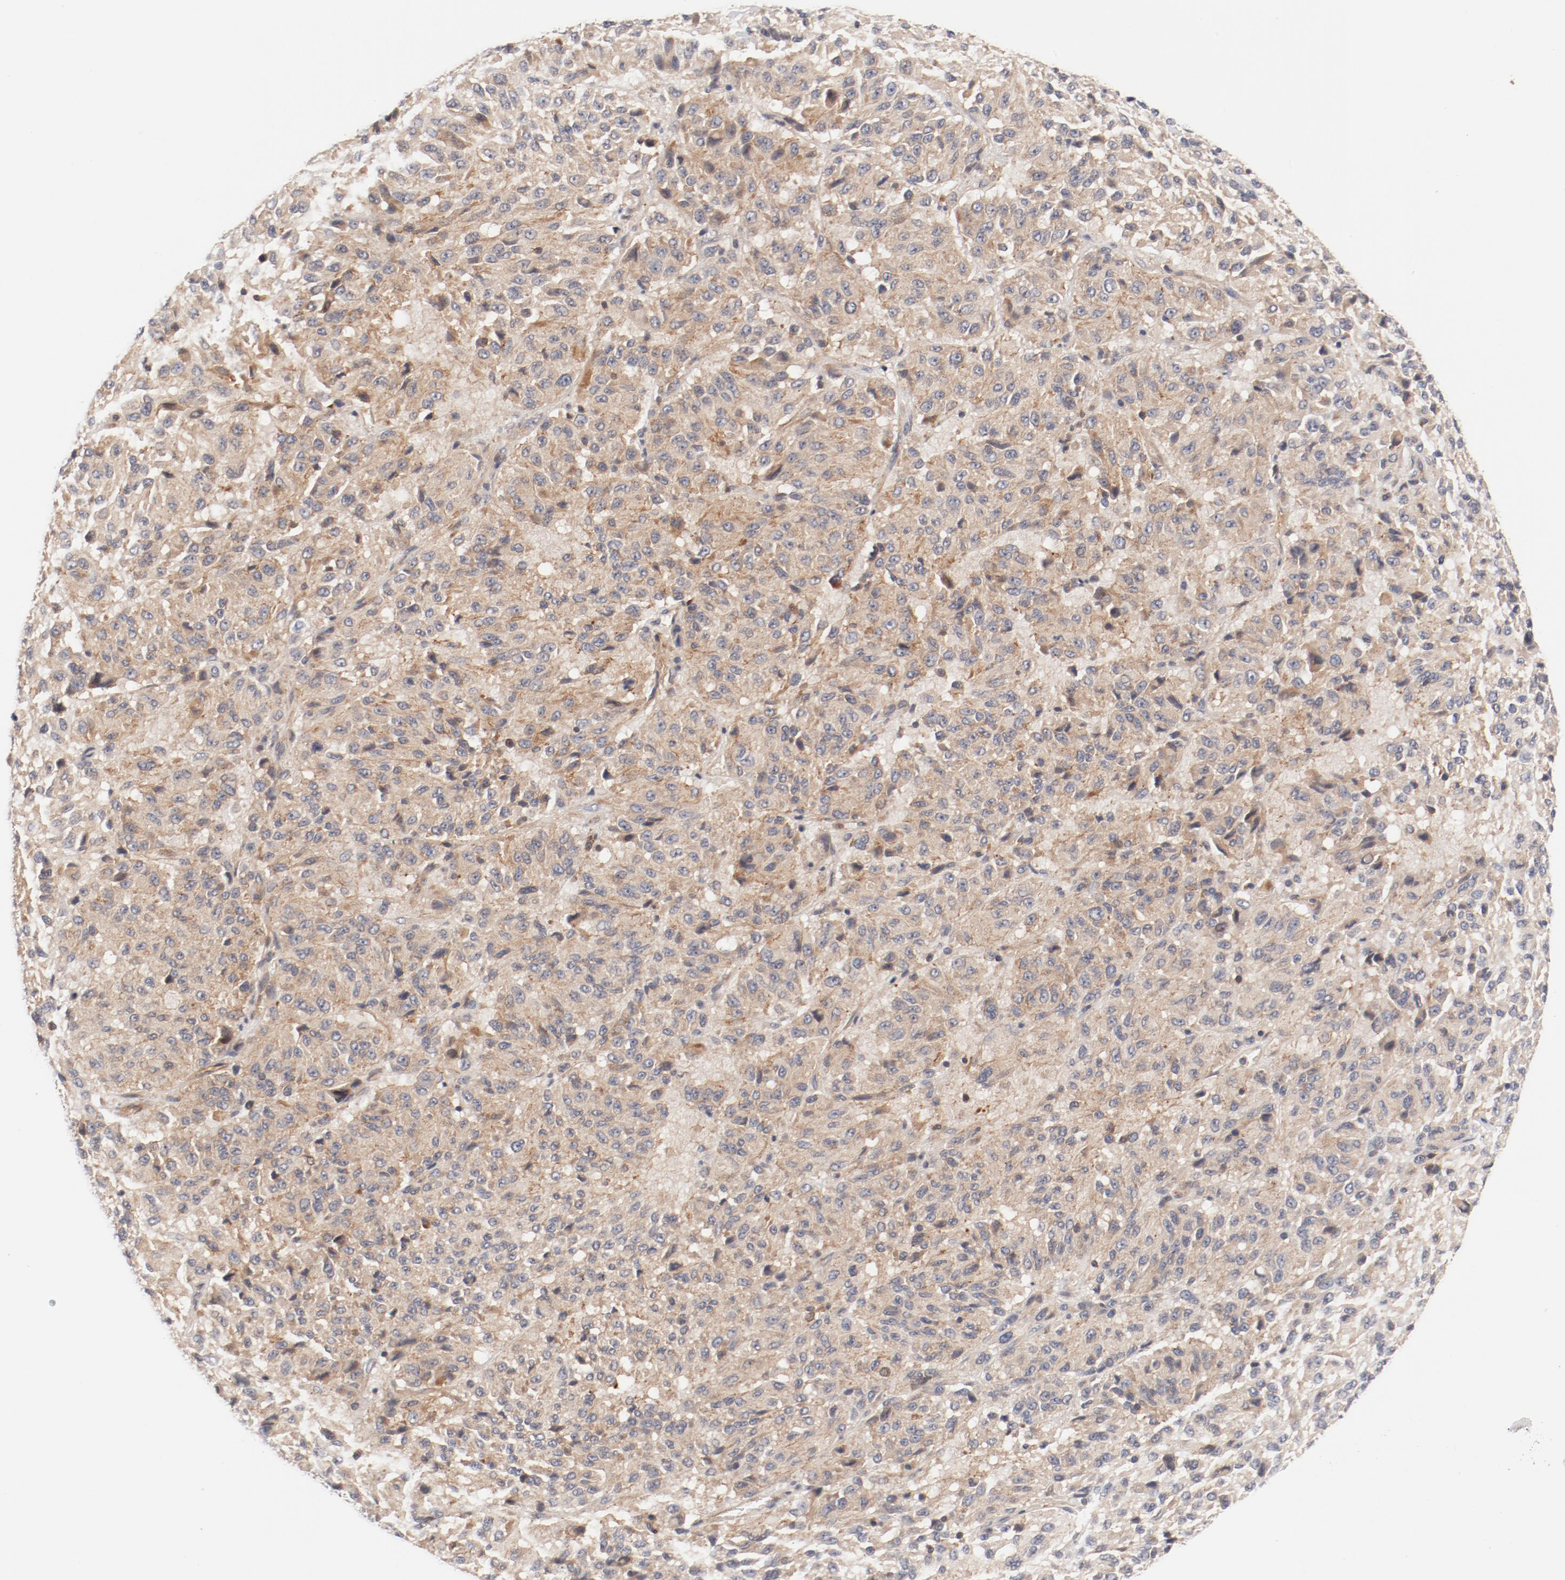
{"staining": {"intensity": "moderate", "quantity": ">75%", "location": "cytoplasmic/membranous"}, "tissue": "melanoma", "cell_type": "Tumor cells", "image_type": "cancer", "snomed": [{"axis": "morphology", "description": "Malignant melanoma, Metastatic site"}, {"axis": "topography", "description": "Lung"}], "caption": "Immunohistochemical staining of human malignant melanoma (metastatic site) exhibits medium levels of moderate cytoplasmic/membranous protein expression in about >75% of tumor cells.", "gene": "ZNF267", "patient": {"sex": "male", "age": 64}}